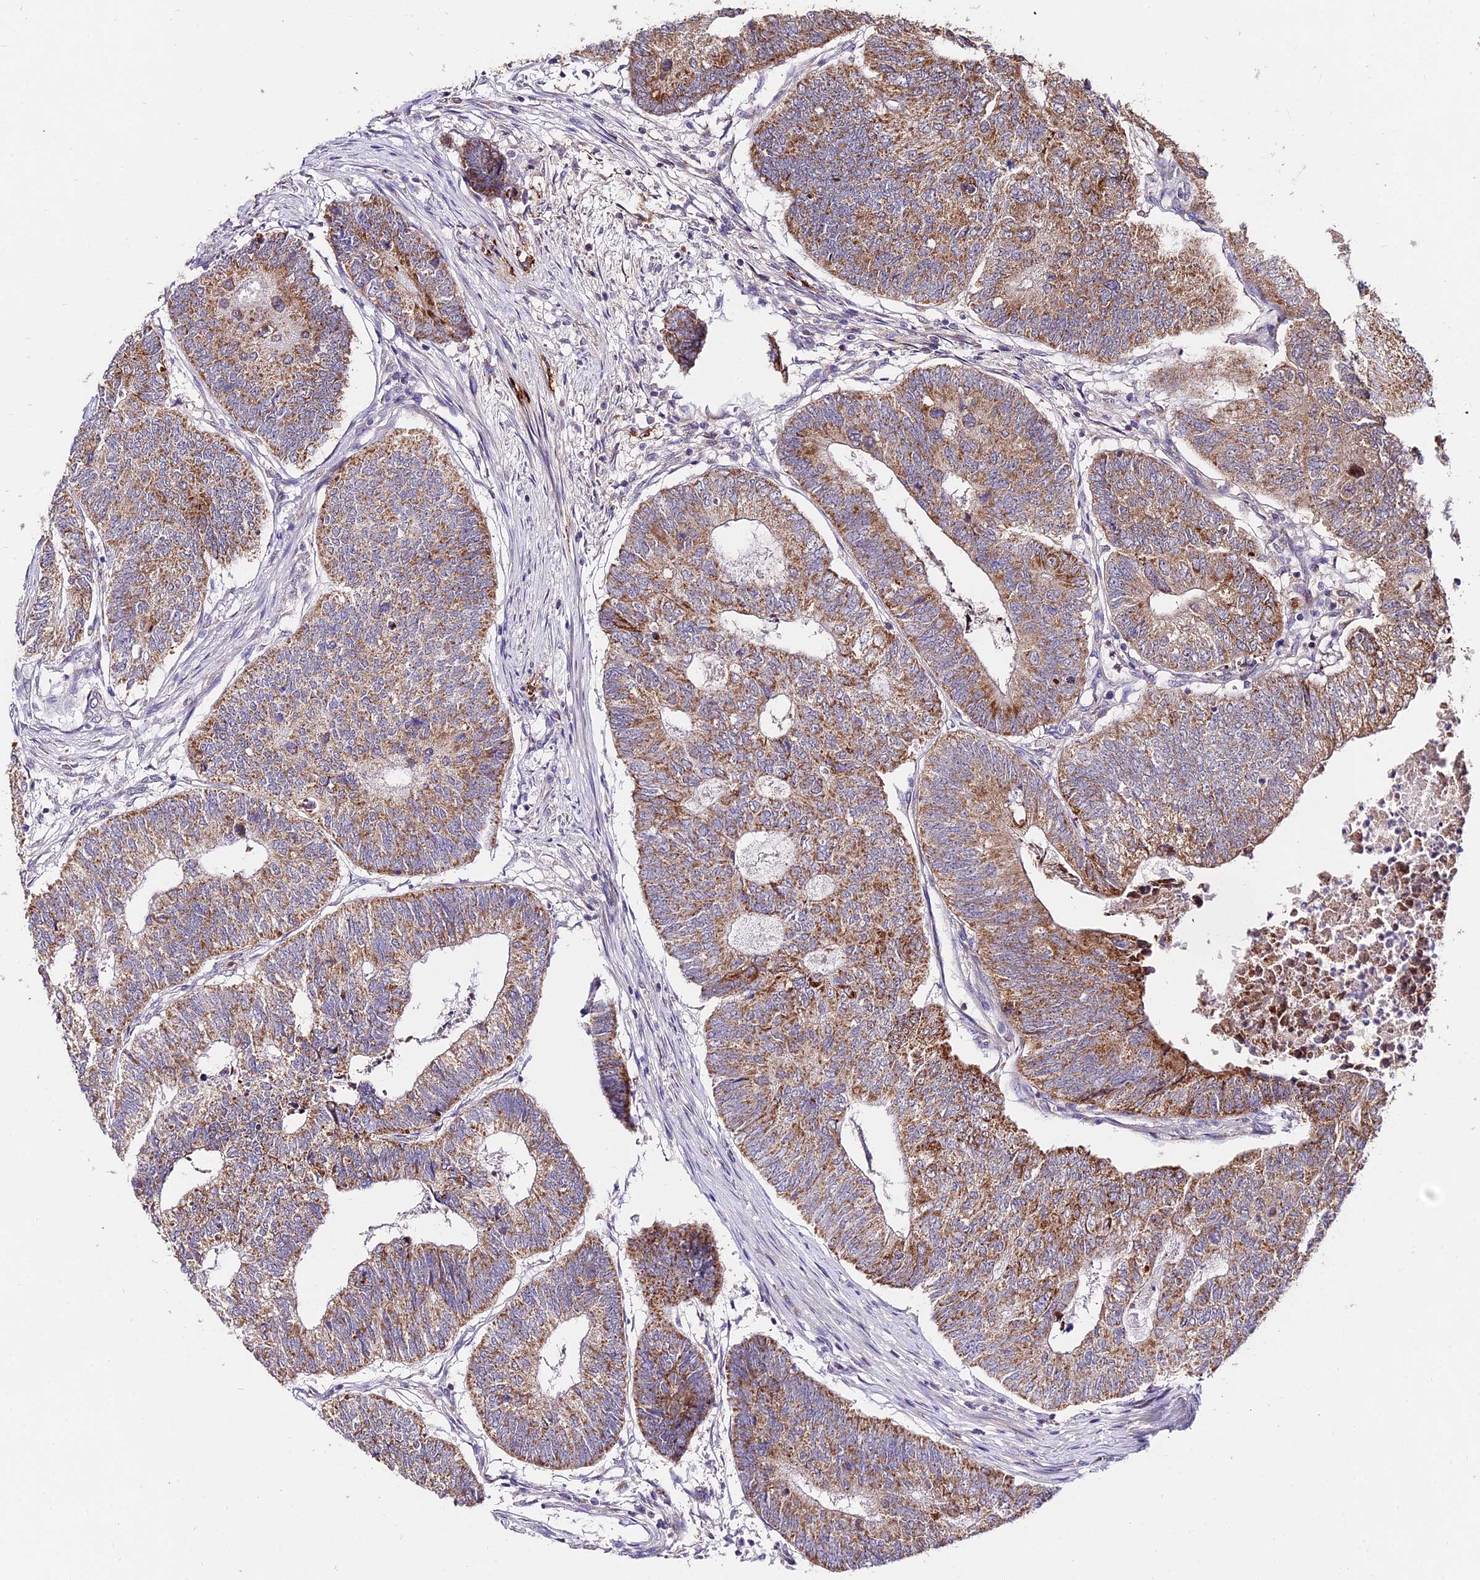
{"staining": {"intensity": "moderate", "quantity": ">75%", "location": "cytoplasmic/membranous"}, "tissue": "colorectal cancer", "cell_type": "Tumor cells", "image_type": "cancer", "snomed": [{"axis": "morphology", "description": "Adenocarcinoma, NOS"}, {"axis": "topography", "description": "Colon"}], "caption": "Protein analysis of colorectal cancer (adenocarcinoma) tissue demonstrates moderate cytoplasmic/membranous positivity in about >75% of tumor cells.", "gene": "WDR5B", "patient": {"sex": "female", "age": 67}}